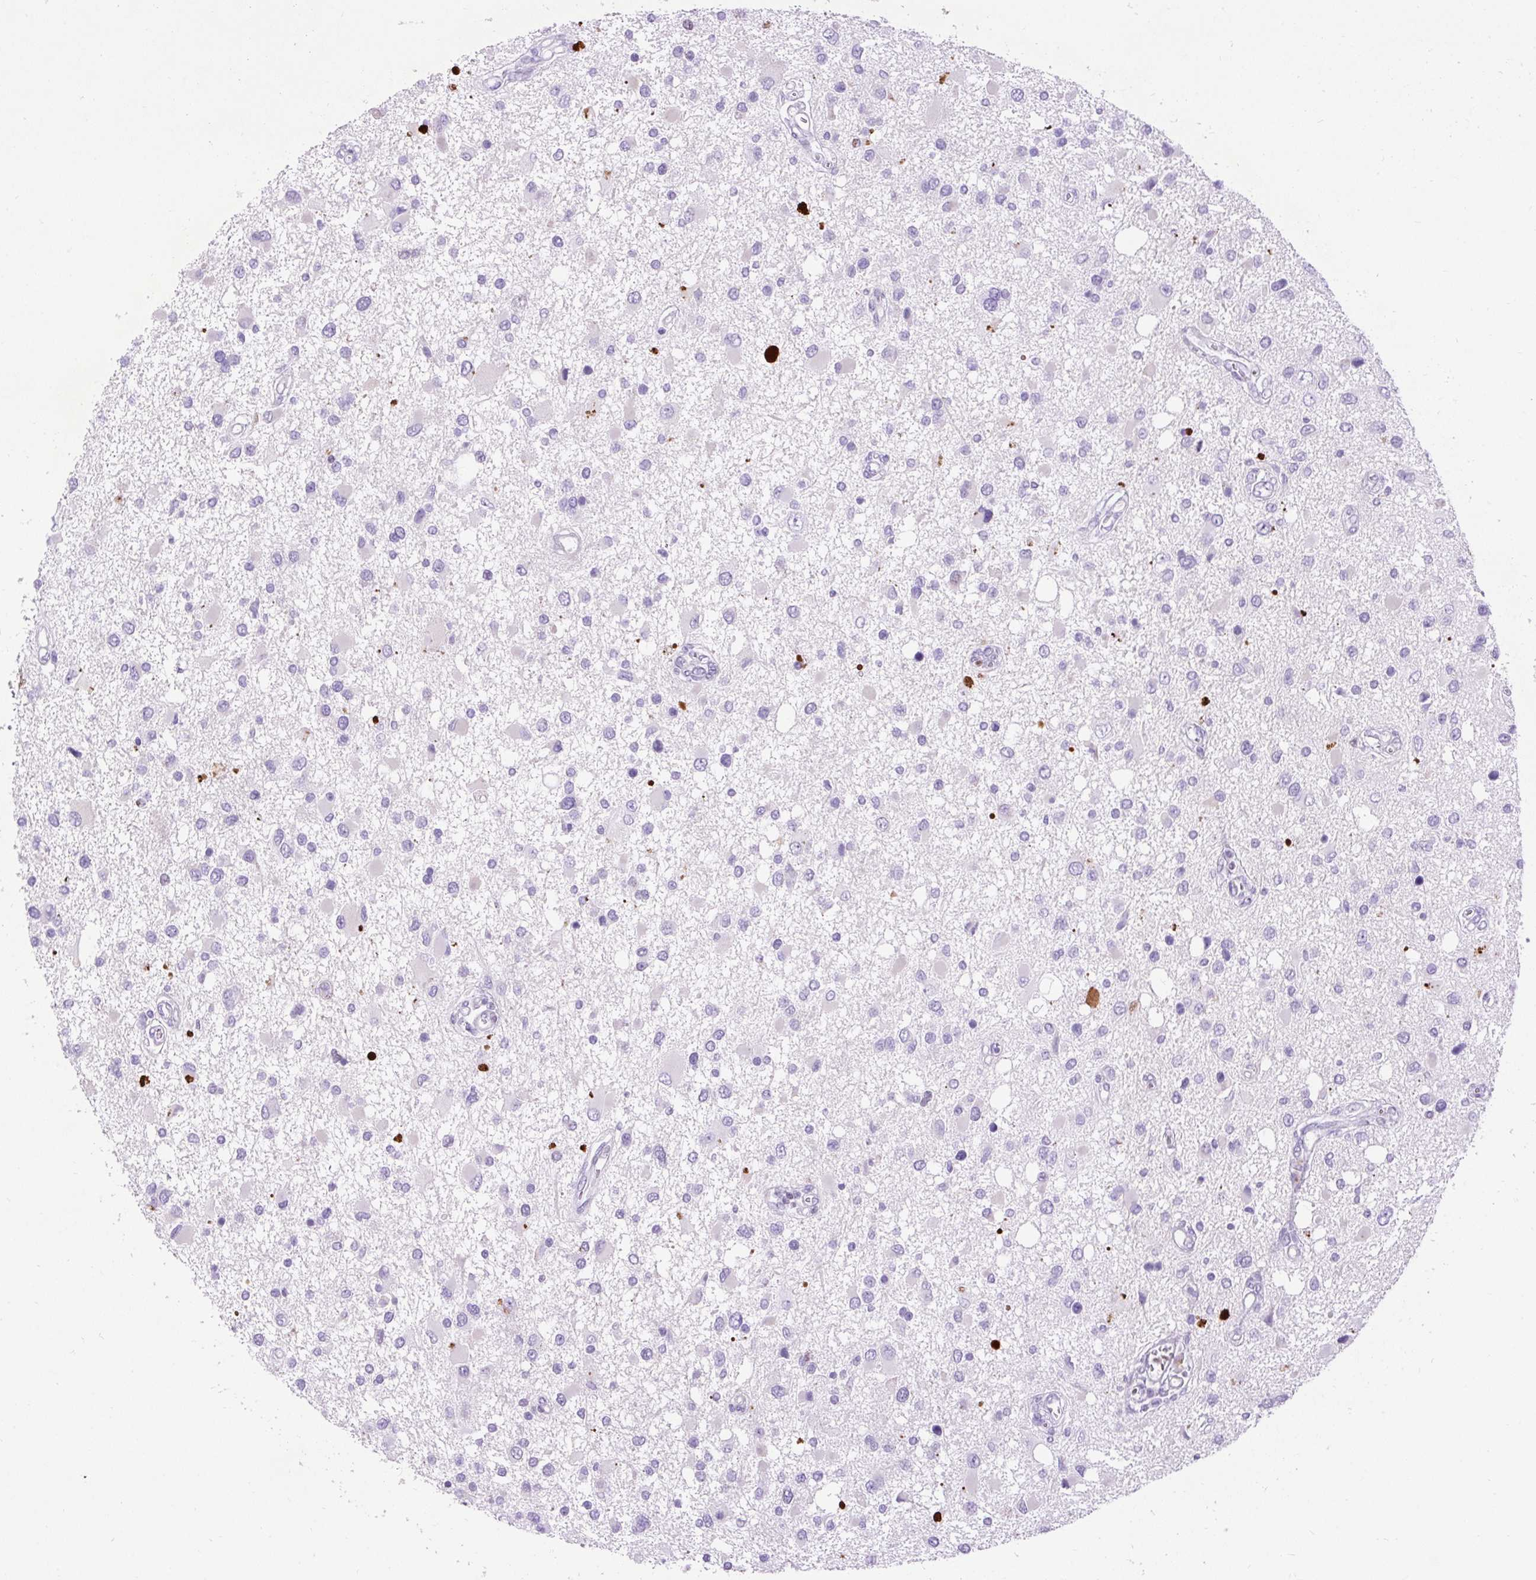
{"staining": {"intensity": "negative", "quantity": "none", "location": "none"}, "tissue": "glioma", "cell_type": "Tumor cells", "image_type": "cancer", "snomed": [{"axis": "morphology", "description": "Glioma, malignant, High grade"}, {"axis": "topography", "description": "Brain"}], "caption": "Glioma stained for a protein using IHC exhibits no expression tumor cells.", "gene": "SPC24", "patient": {"sex": "male", "age": 53}}